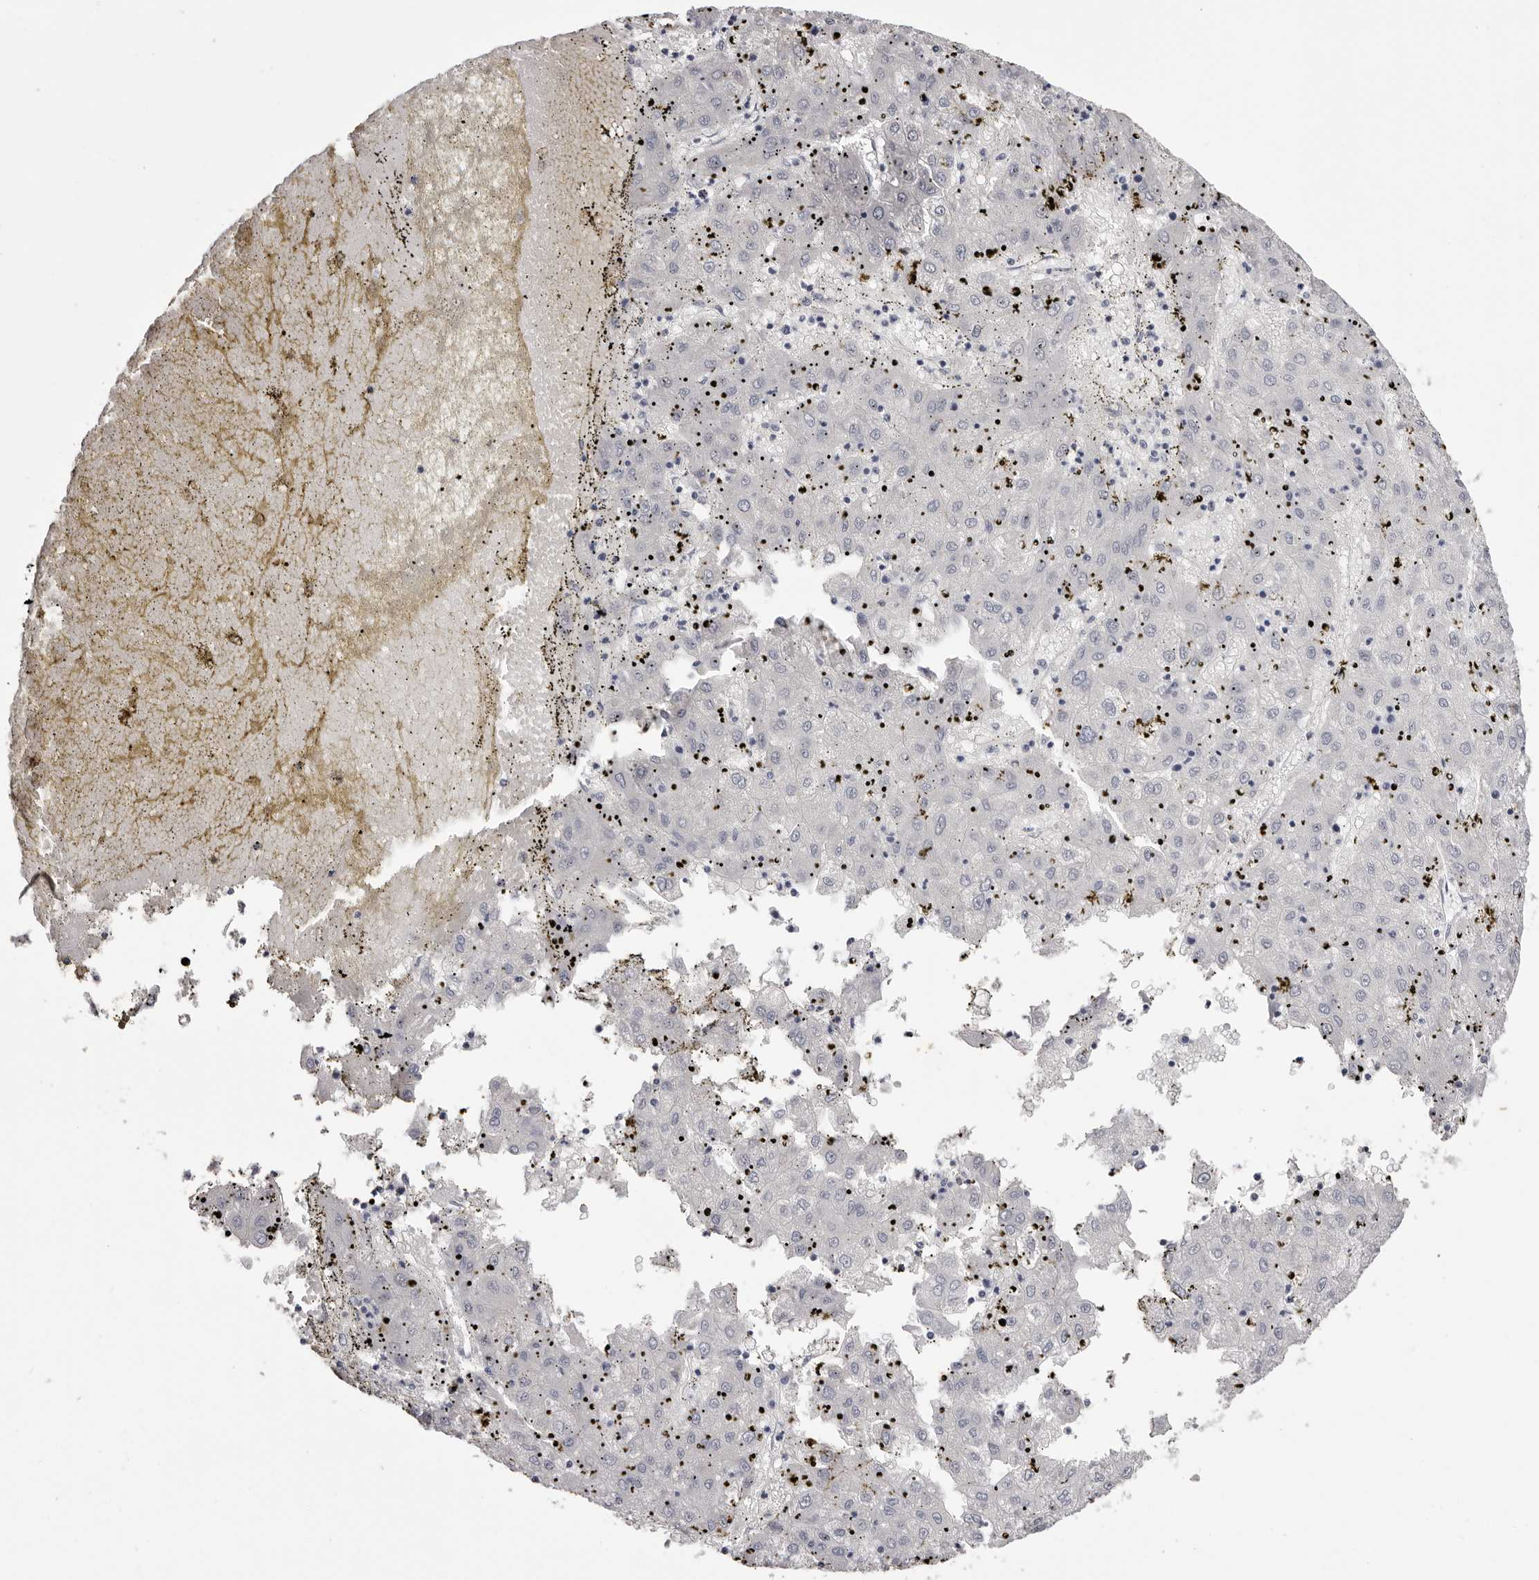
{"staining": {"intensity": "negative", "quantity": "none", "location": "none"}, "tissue": "liver cancer", "cell_type": "Tumor cells", "image_type": "cancer", "snomed": [{"axis": "morphology", "description": "Carcinoma, Hepatocellular, NOS"}, {"axis": "topography", "description": "Liver"}], "caption": "Immunohistochemical staining of human liver cancer (hepatocellular carcinoma) reveals no significant expression in tumor cells.", "gene": "CA6", "patient": {"sex": "male", "age": 72}}